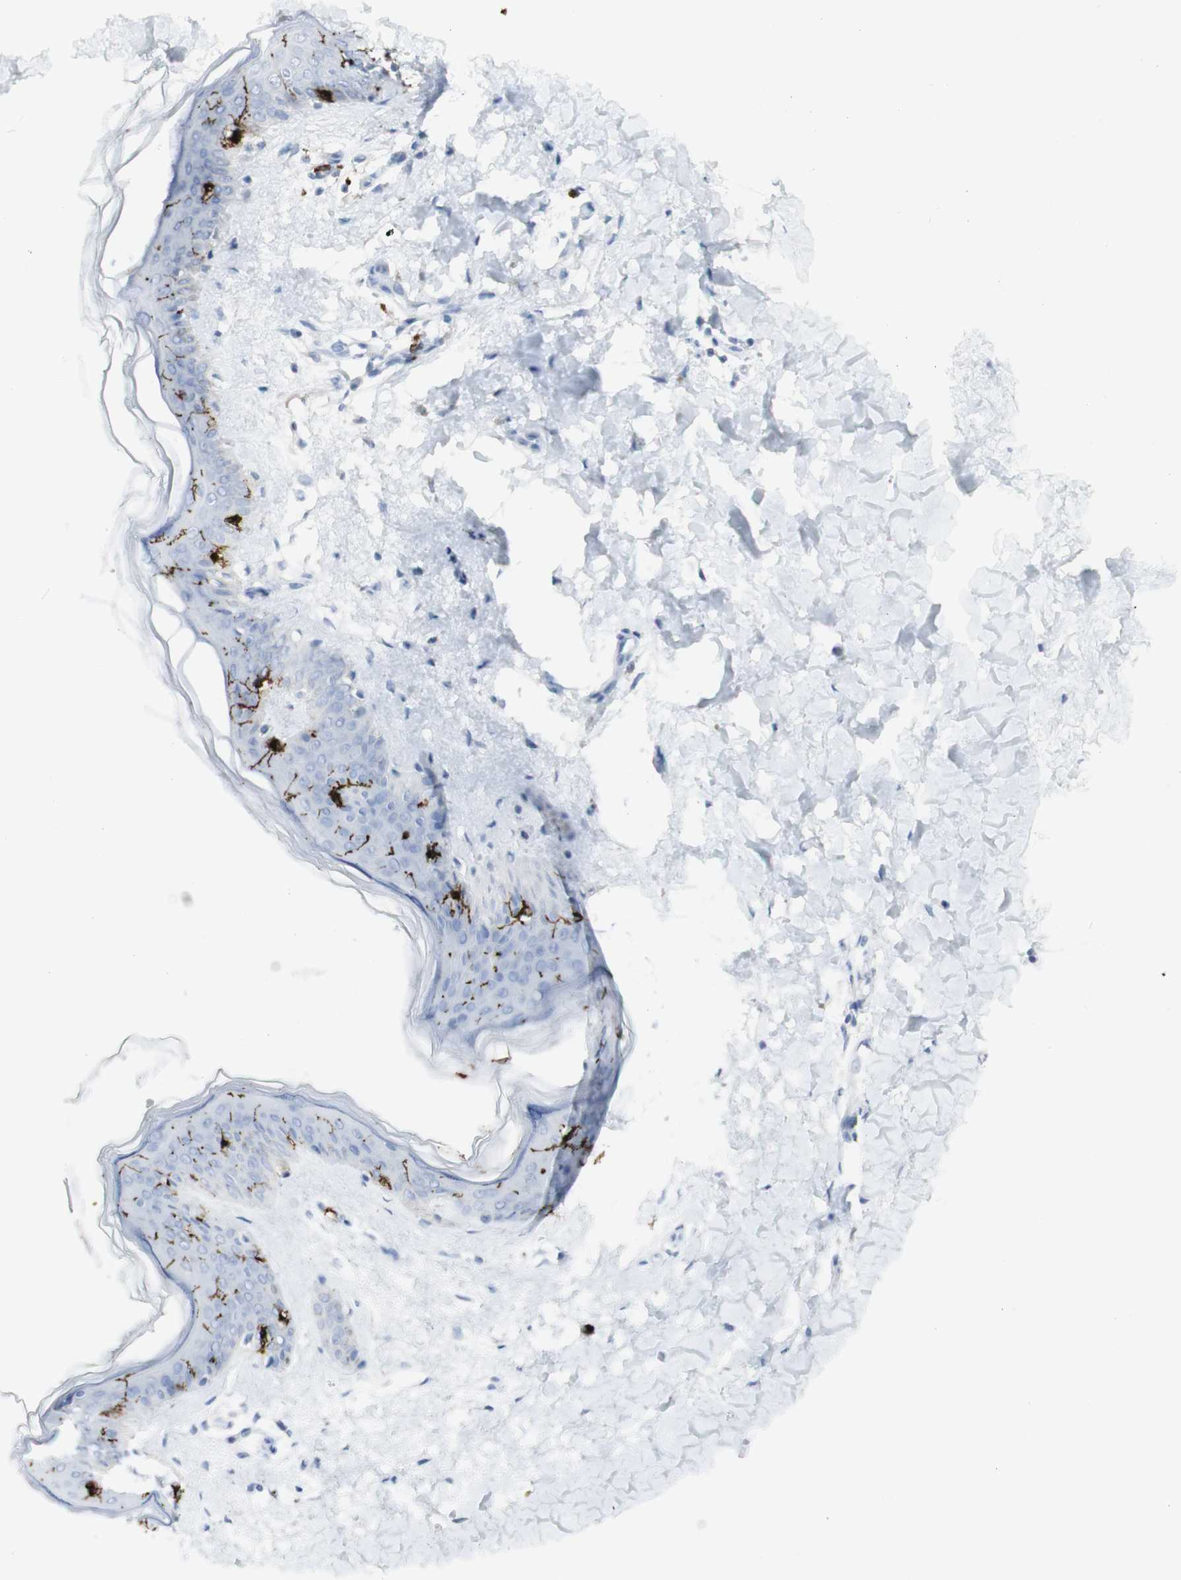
{"staining": {"intensity": "moderate", "quantity": "<25%", "location": "cytoplasmic/membranous"}, "tissue": "skin", "cell_type": "Fibroblasts", "image_type": "normal", "snomed": [{"axis": "morphology", "description": "Normal tissue, NOS"}, {"axis": "topography", "description": "Skin"}], "caption": "This is an image of IHC staining of normal skin, which shows moderate positivity in the cytoplasmic/membranous of fibroblasts.", "gene": "CD207", "patient": {"sex": "female", "age": 41}}